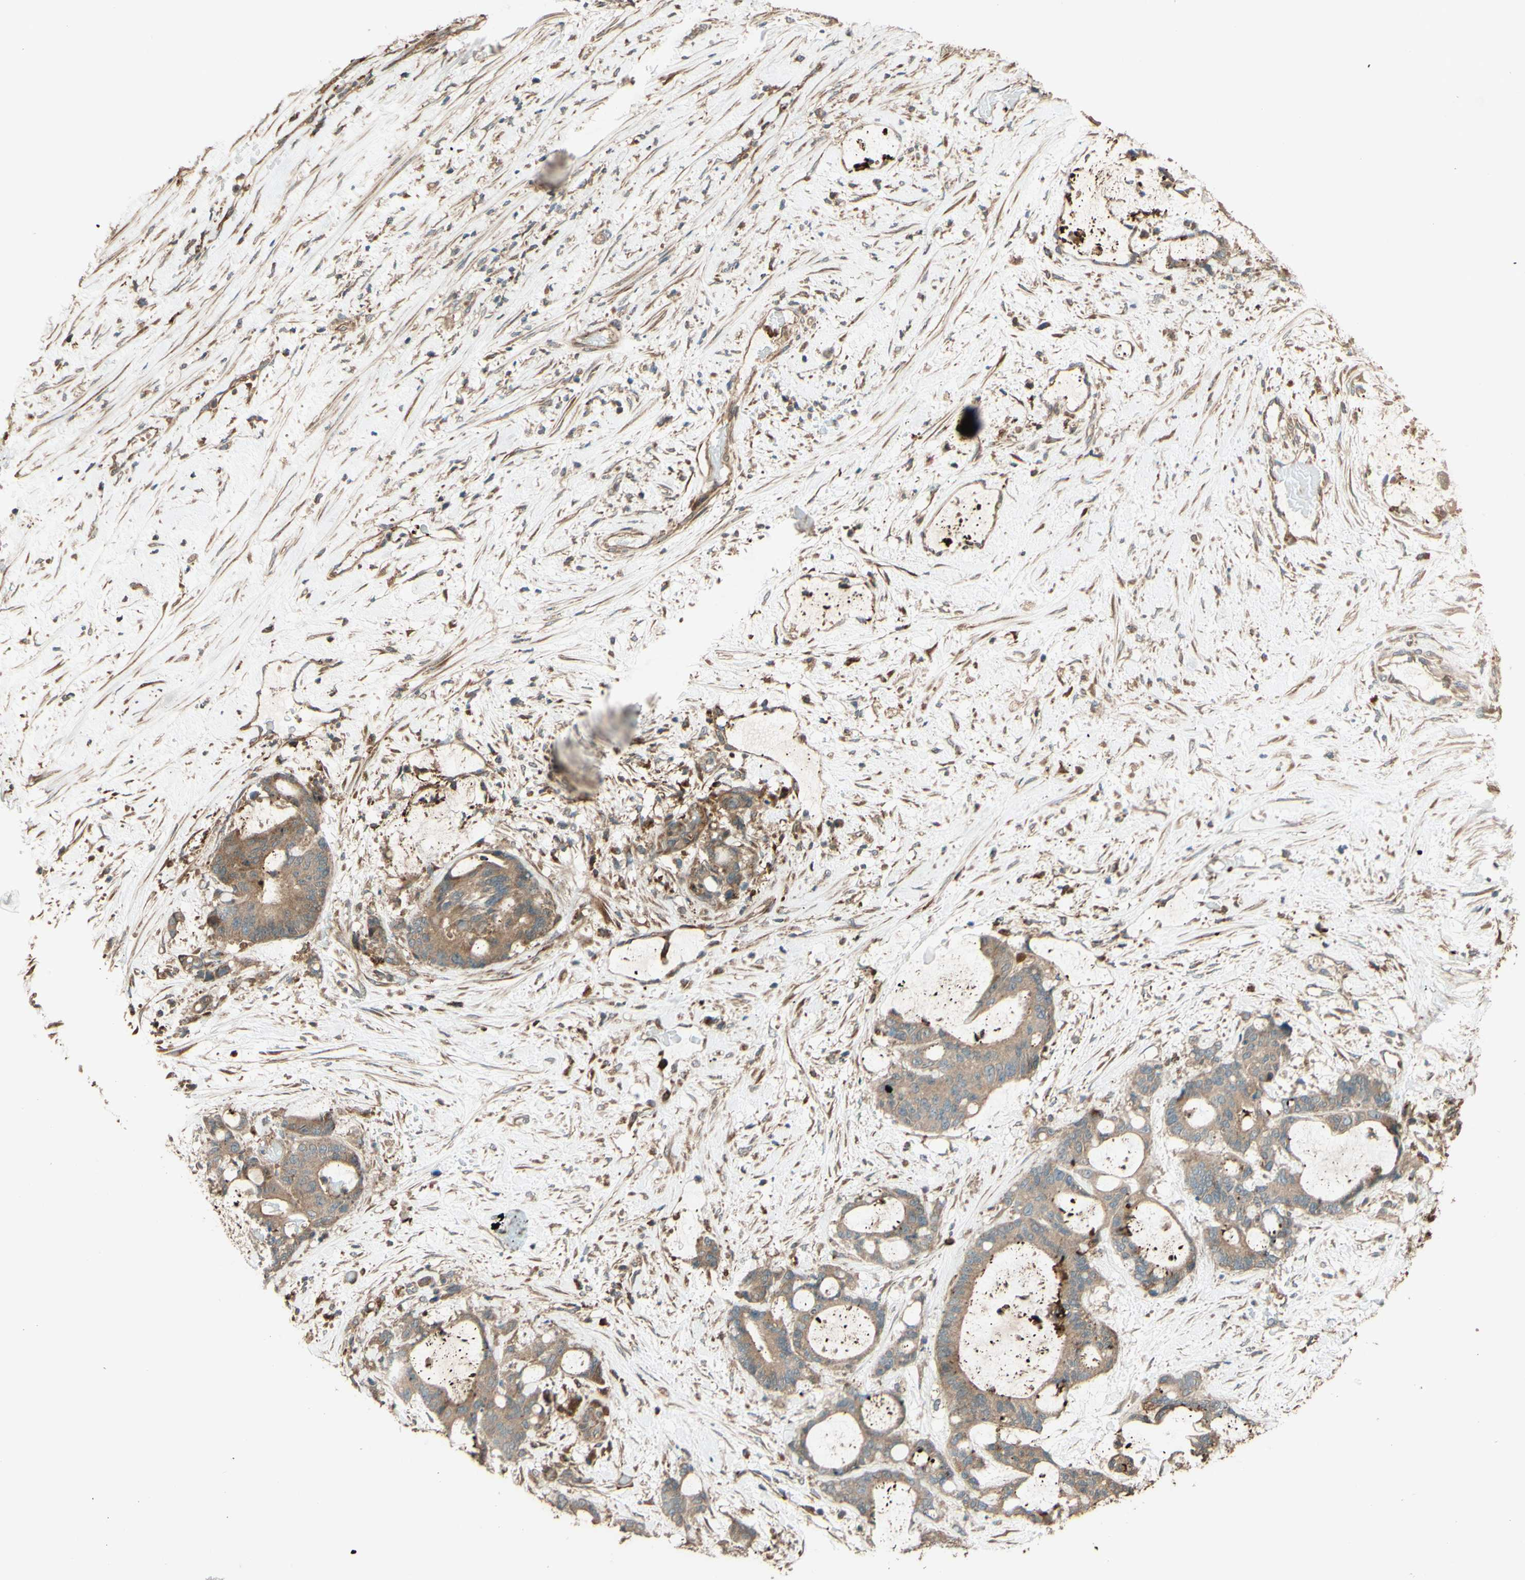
{"staining": {"intensity": "weak", "quantity": ">75%", "location": "cytoplasmic/membranous"}, "tissue": "liver cancer", "cell_type": "Tumor cells", "image_type": "cancer", "snomed": [{"axis": "morphology", "description": "Cholangiocarcinoma"}, {"axis": "topography", "description": "Liver"}], "caption": "A low amount of weak cytoplasmic/membranous staining is seen in about >75% of tumor cells in cholangiocarcinoma (liver) tissue.", "gene": "RNF19A", "patient": {"sex": "female", "age": 73}}